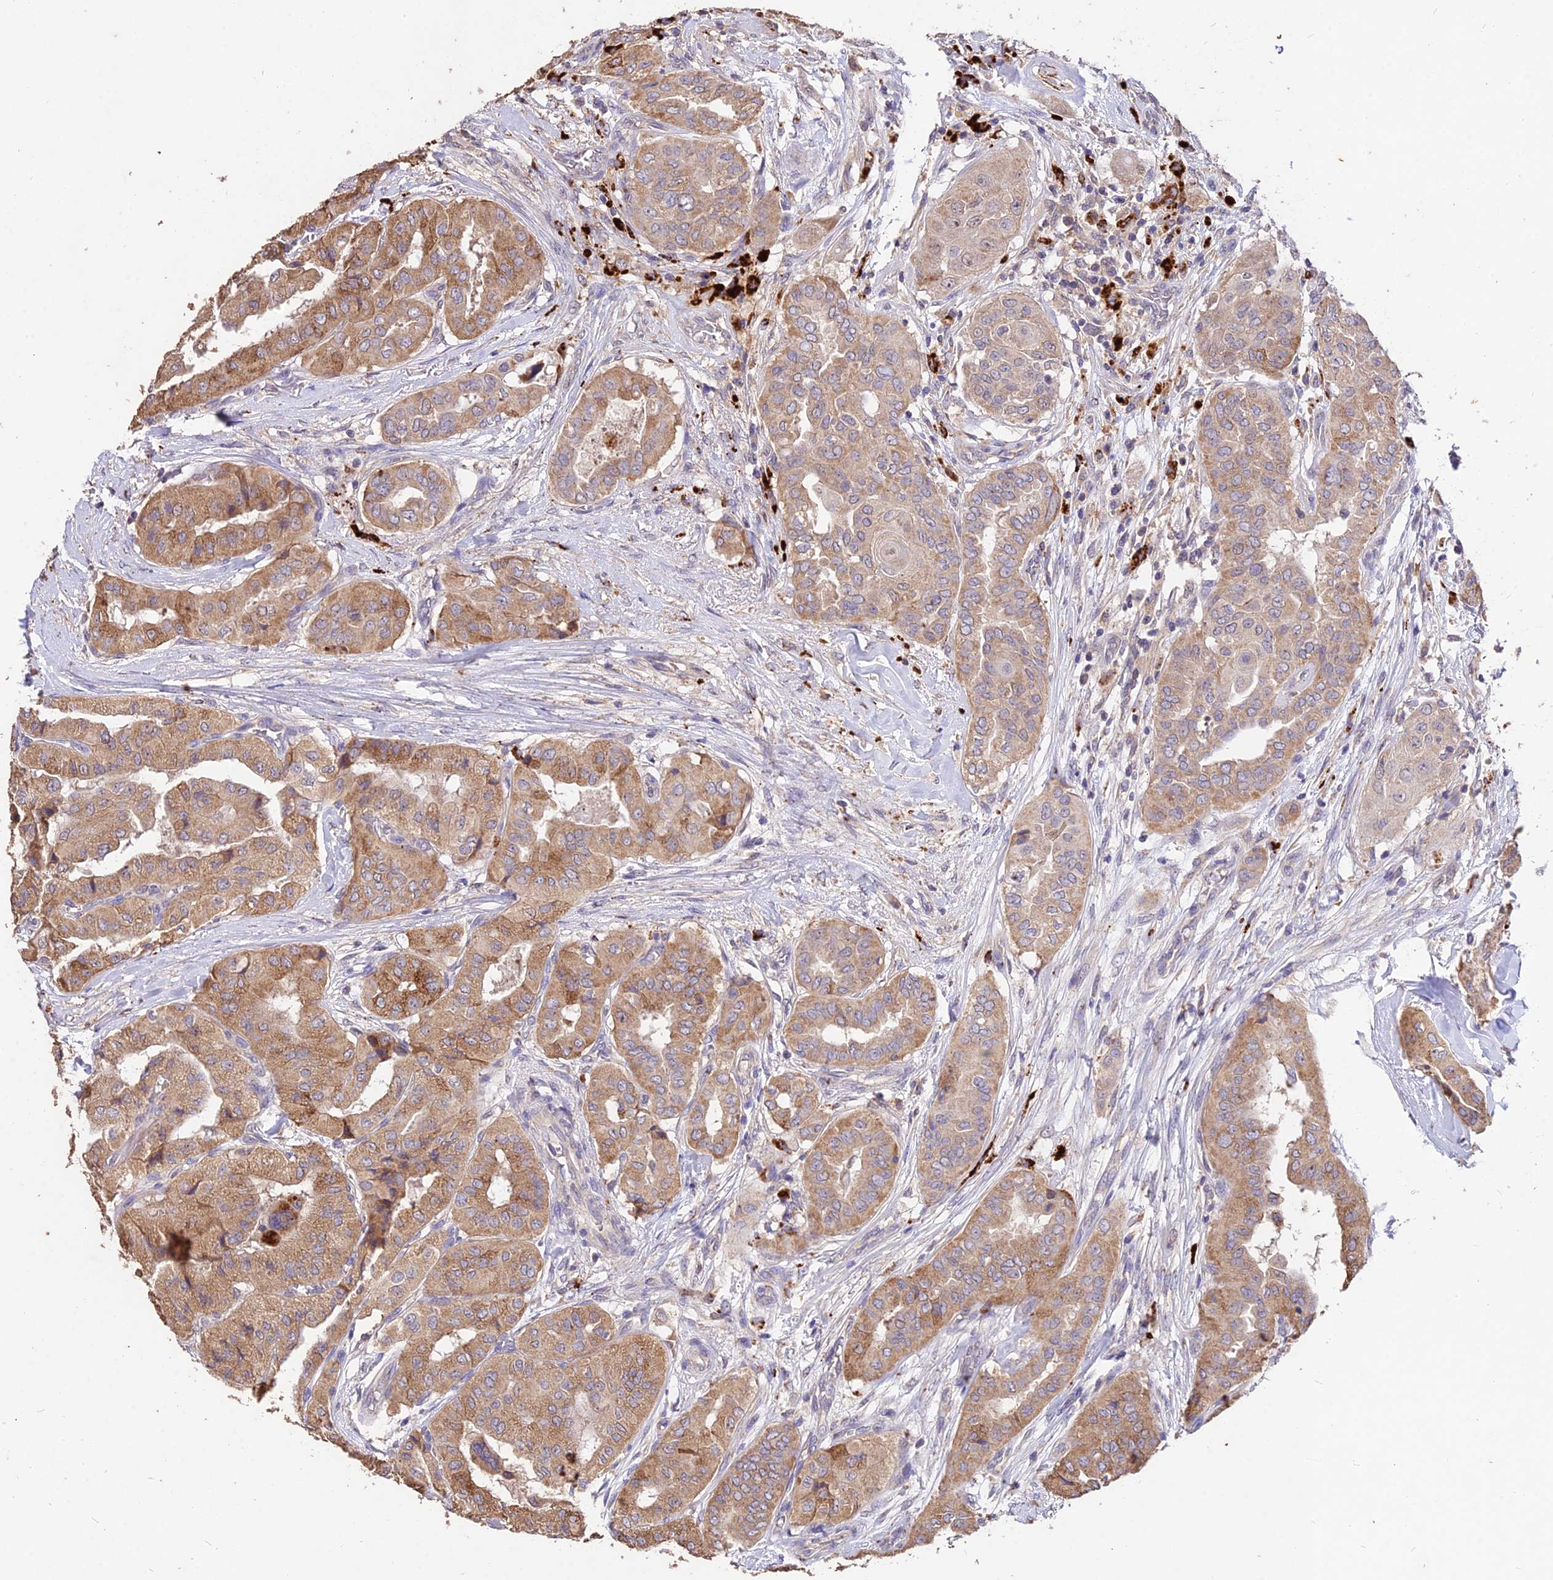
{"staining": {"intensity": "moderate", "quantity": ">75%", "location": "cytoplasmic/membranous"}, "tissue": "thyroid cancer", "cell_type": "Tumor cells", "image_type": "cancer", "snomed": [{"axis": "morphology", "description": "Papillary adenocarcinoma, NOS"}, {"axis": "topography", "description": "Thyroid gland"}], "caption": "Protein staining demonstrates moderate cytoplasmic/membranous positivity in about >75% of tumor cells in thyroid cancer. (IHC, brightfield microscopy, high magnification).", "gene": "SDHD", "patient": {"sex": "female", "age": 59}}